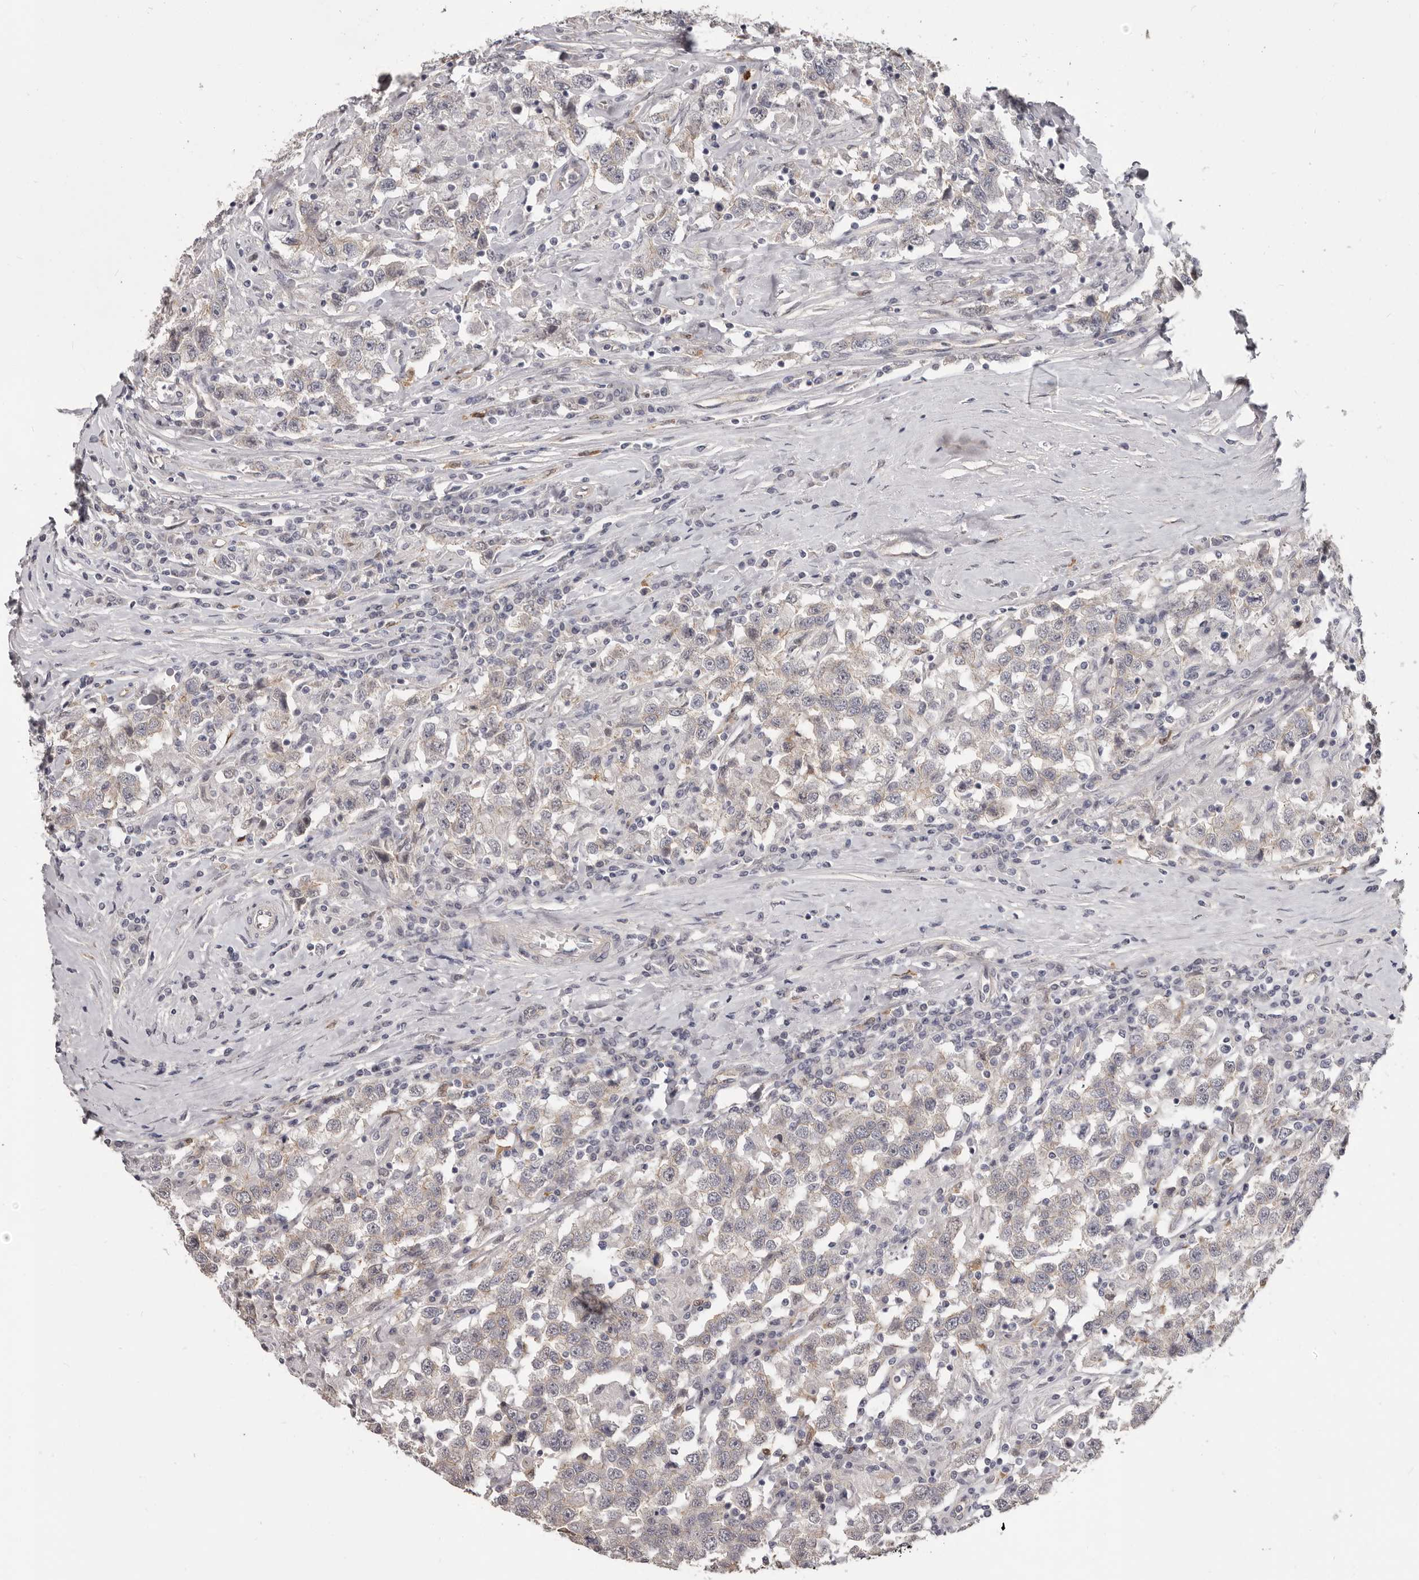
{"staining": {"intensity": "negative", "quantity": "none", "location": "none"}, "tissue": "testis cancer", "cell_type": "Tumor cells", "image_type": "cancer", "snomed": [{"axis": "morphology", "description": "Seminoma, NOS"}, {"axis": "topography", "description": "Testis"}], "caption": "Immunohistochemistry of human testis cancer shows no positivity in tumor cells.", "gene": "GPR157", "patient": {"sex": "male", "age": 41}}